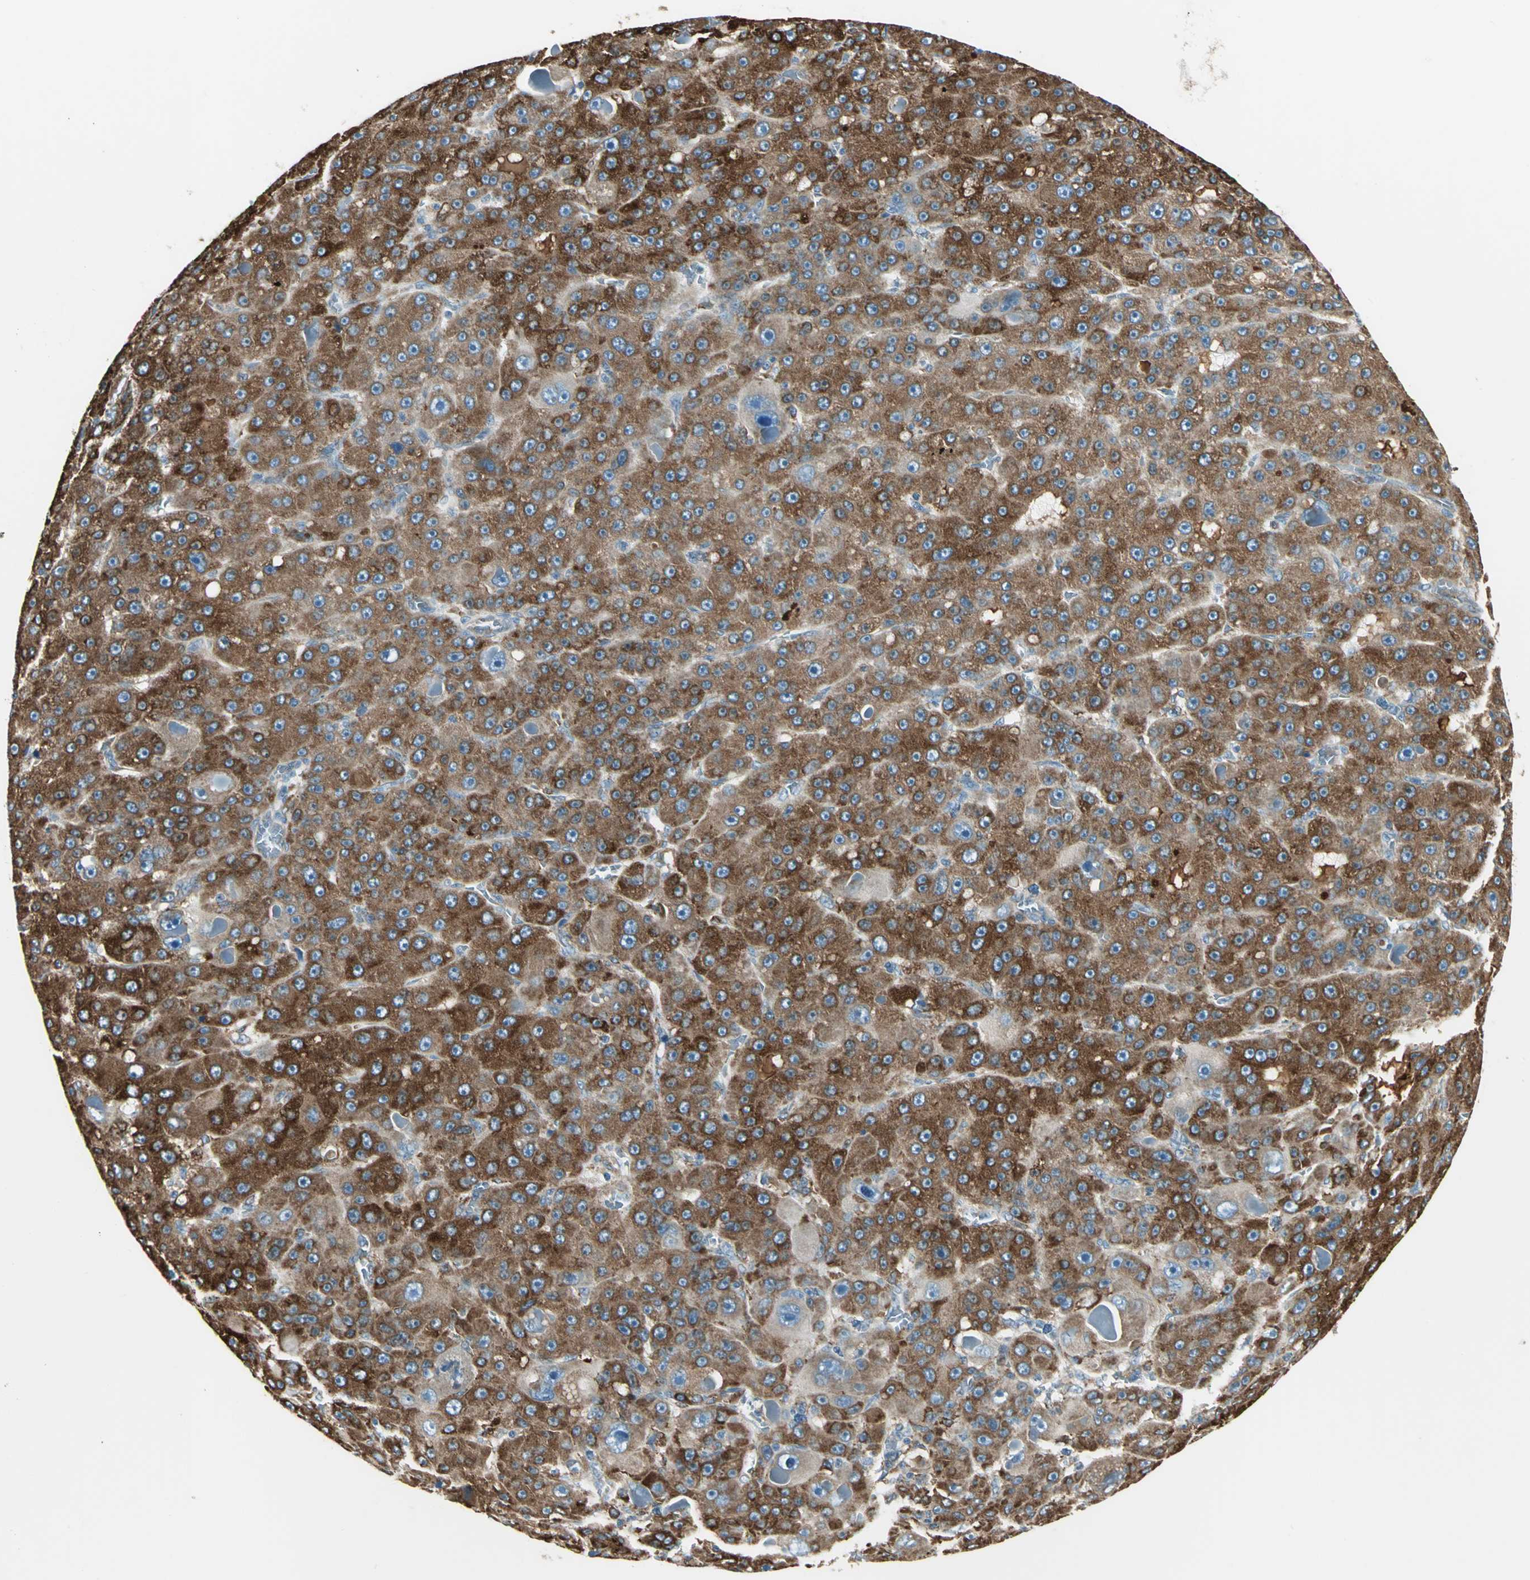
{"staining": {"intensity": "moderate", "quantity": ">75%", "location": "cytoplasmic/membranous"}, "tissue": "liver cancer", "cell_type": "Tumor cells", "image_type": "cancer", "snomed": [{"axis": "morphology", "description": "Carcinoma, Hepatocellular, NOS"}, {"axis": "topography", "description": "Liver"}], "caption": "Protein expression by immunohistochemistry demonstrates moderate cytoplasmic/membranous staining in about >75% of tumor cells in liver hepatocellular carcinoma.", "gene": "PDIA4", "patient": {"sex": "male", "age": 76}}